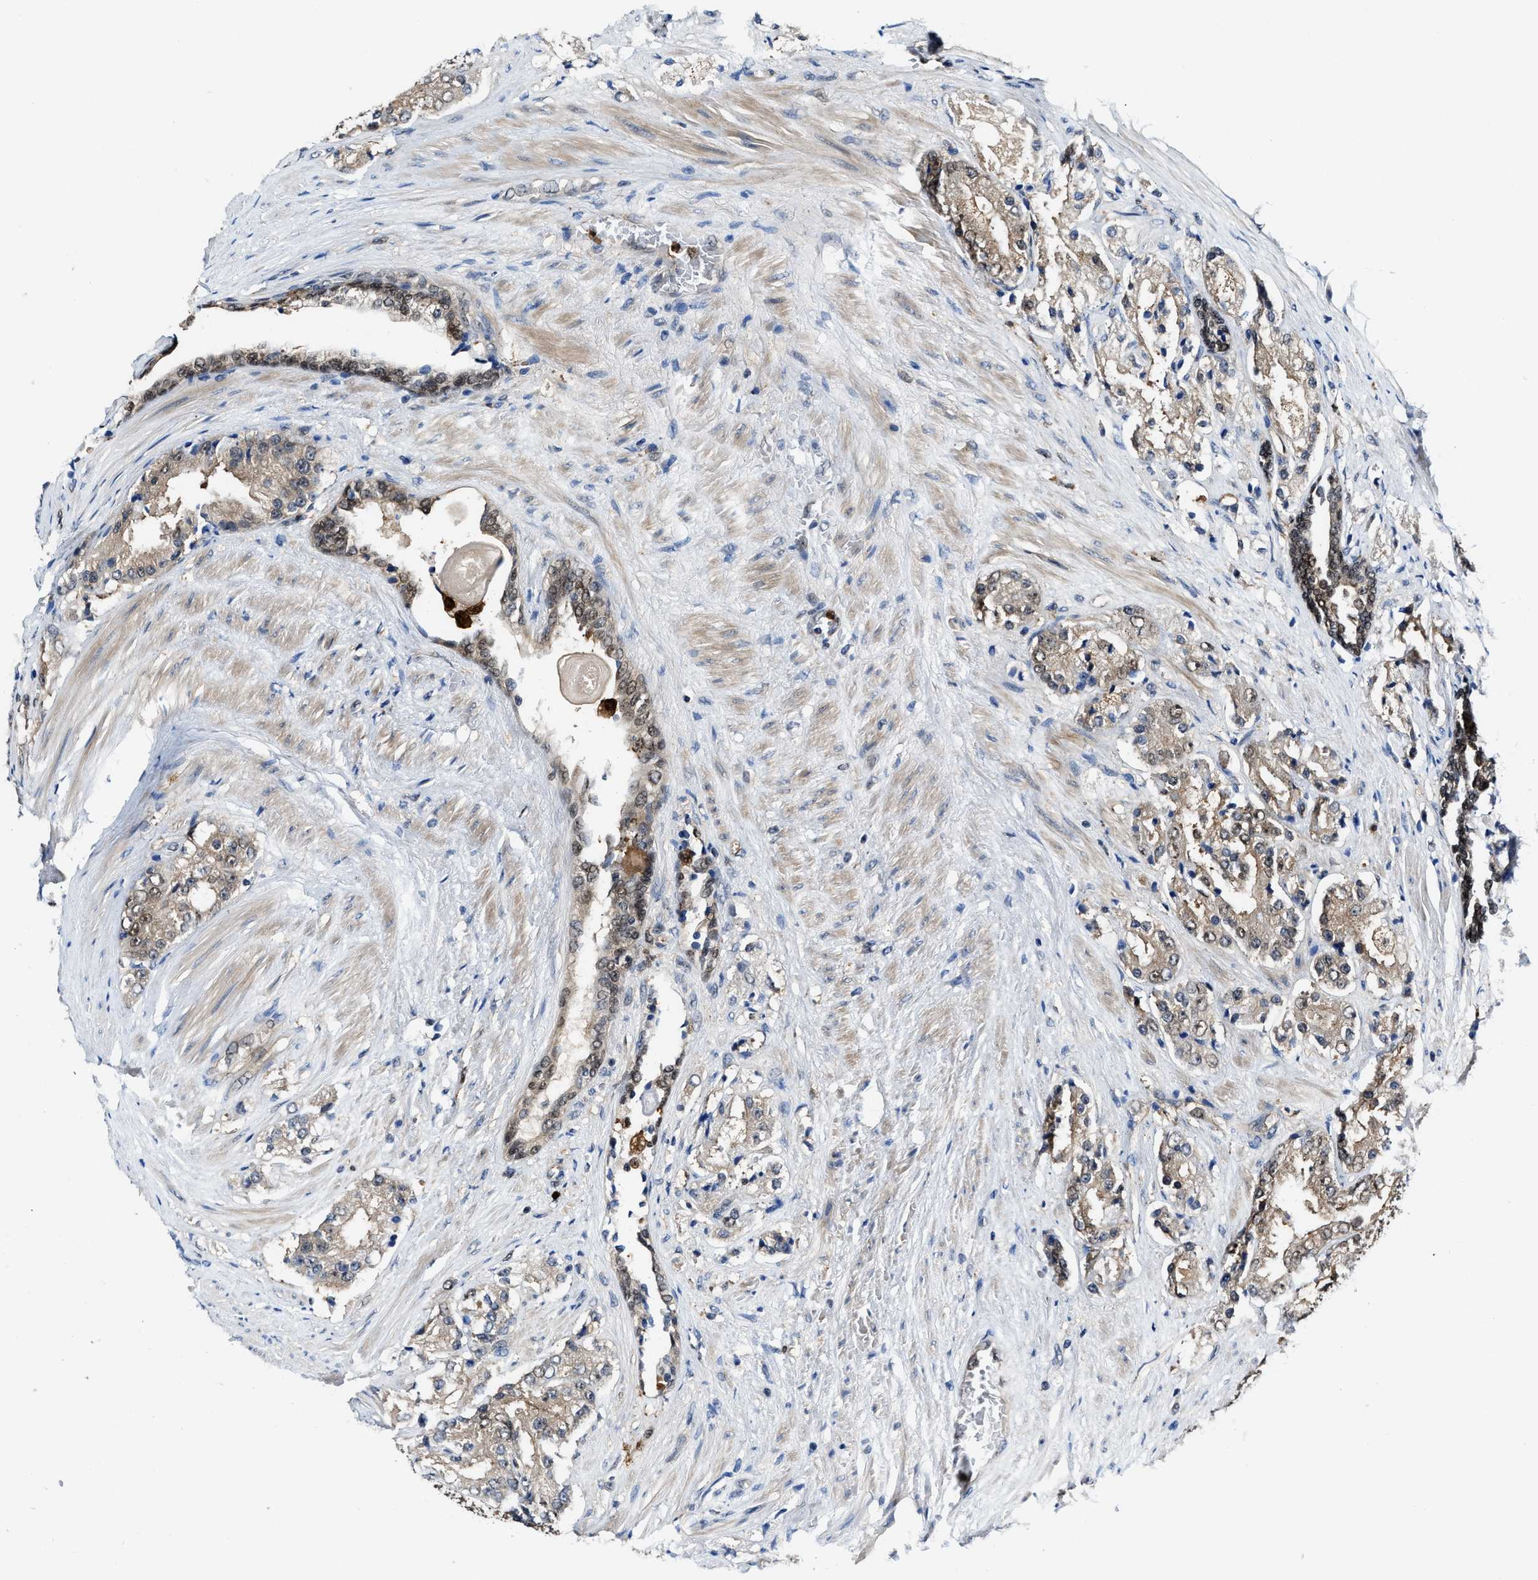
{"staining": {"intensity": "moderate", "quantity": ">75%", "location": "cytoplasmic/membranous"}, "tissue": "prostate cancer", "cell_type": "Tumor cells", "image_type": "cancer", "snomed": [{"axis": "morphology", "description": "Adenocarcinoma, High grade"}, {"axis": "topography", "description": "Prostate"}], "caption": "Brown immunohistochemical staining in adenocarcinoma (high-grade) (prostate) reveals moderate cytoplasmic/membranous staining in about >75% of tumor cells. The staining is performed using DAB brown chromogen to label protein expression. The nuclei are counter-stained blue using hematoxylin.", "gene": "LTA4H", "patient": {"sex": "male", "age": 65}}